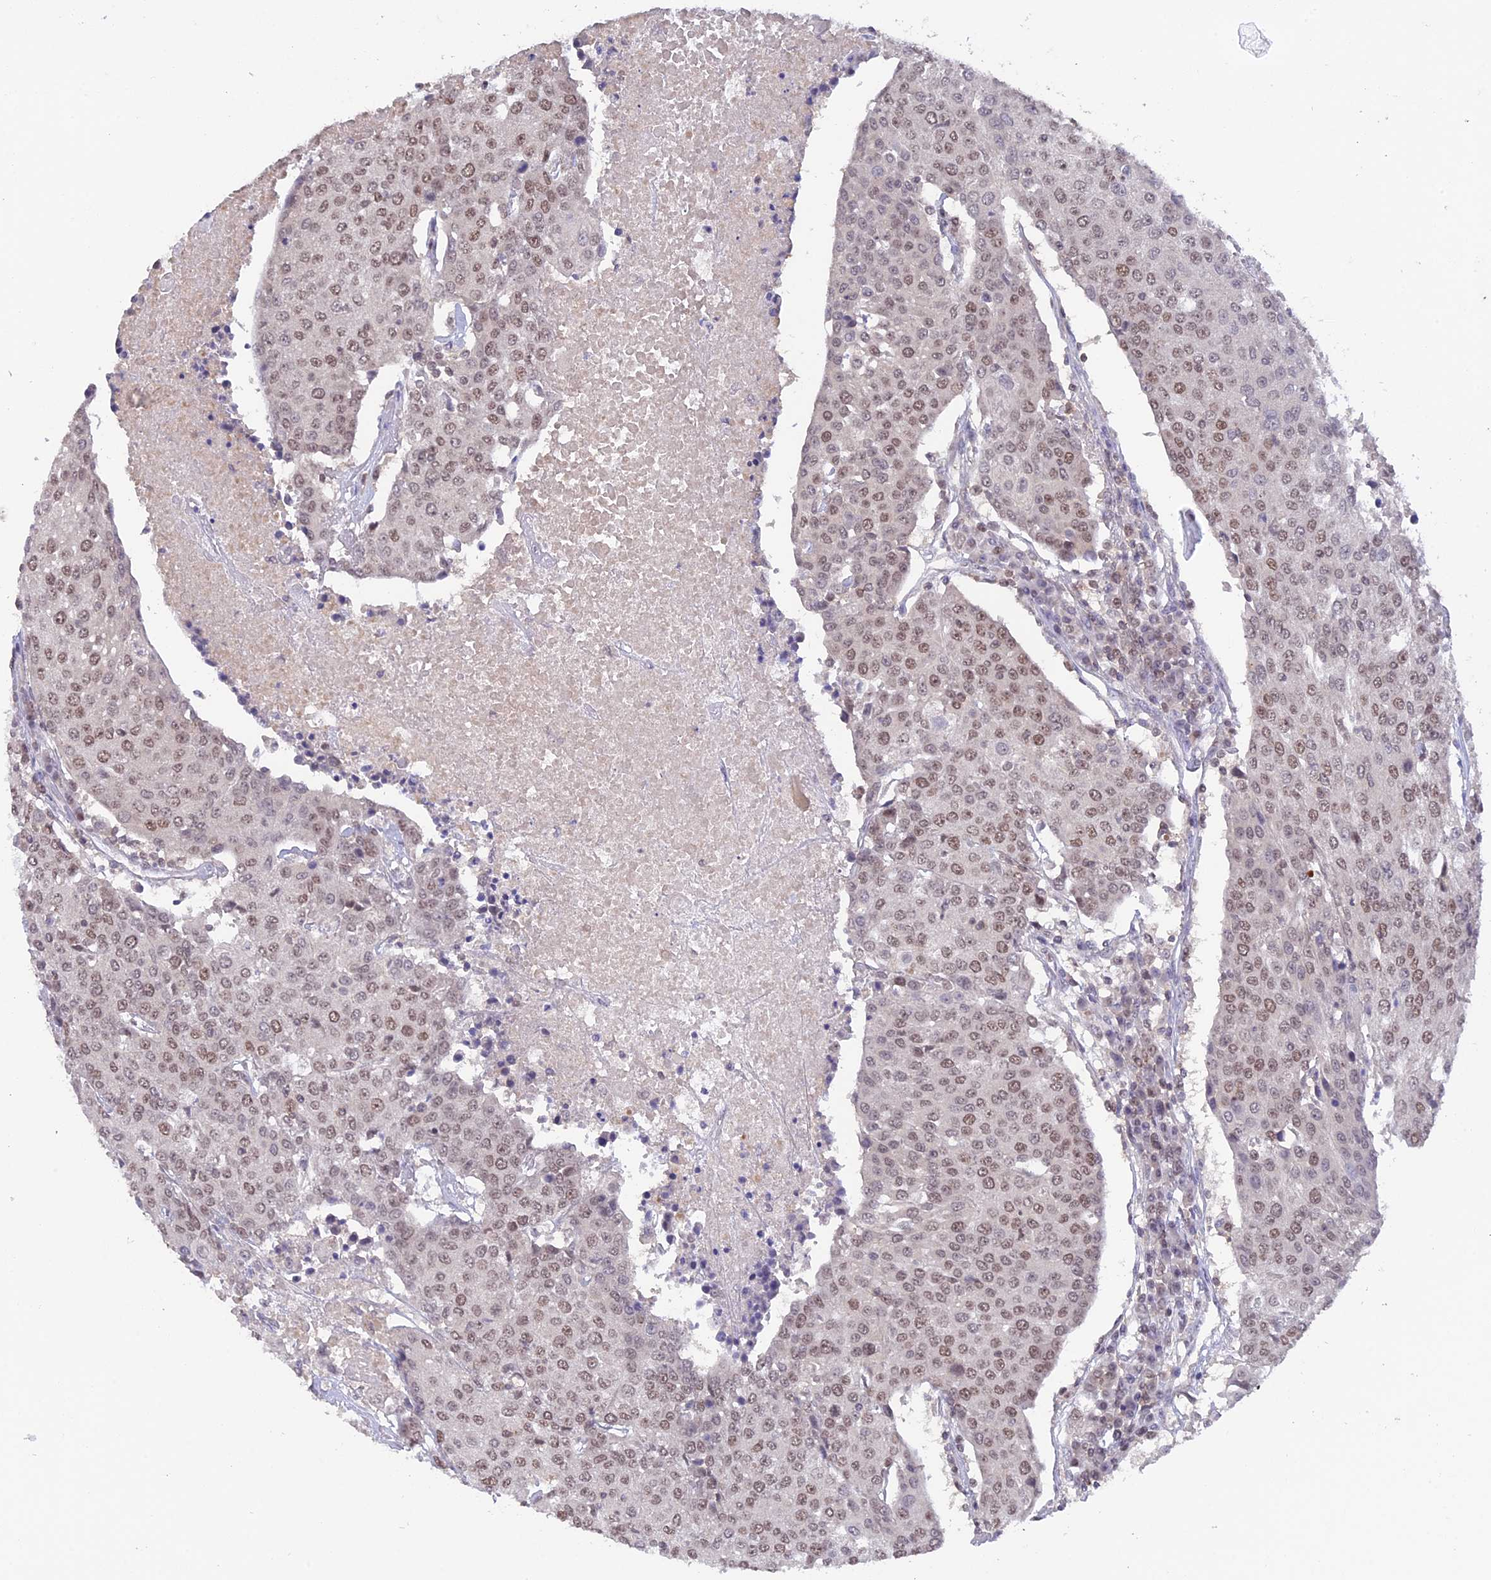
{"staining": {"intensity": "weak", "quantity": ">75%", "location": "nuclear"}, "tissue": "urothelial cancer", "cell_type": "Tumor cells", "image_type": "cancer", "snomed": [{"axis": "morphology", "description": "Urothelial carcinoma, High grade"}, {"axis": "topography", "description": "Urinary bladder"}], "caption": "This image displays immunohistochemistry (IHC) staining of urothelial carcinoma (high-grade), with low weak nuclear staining in about >75% of tumor cells.", "gene": "RFC5", "patient": {"sex": "female", "age": 85}}